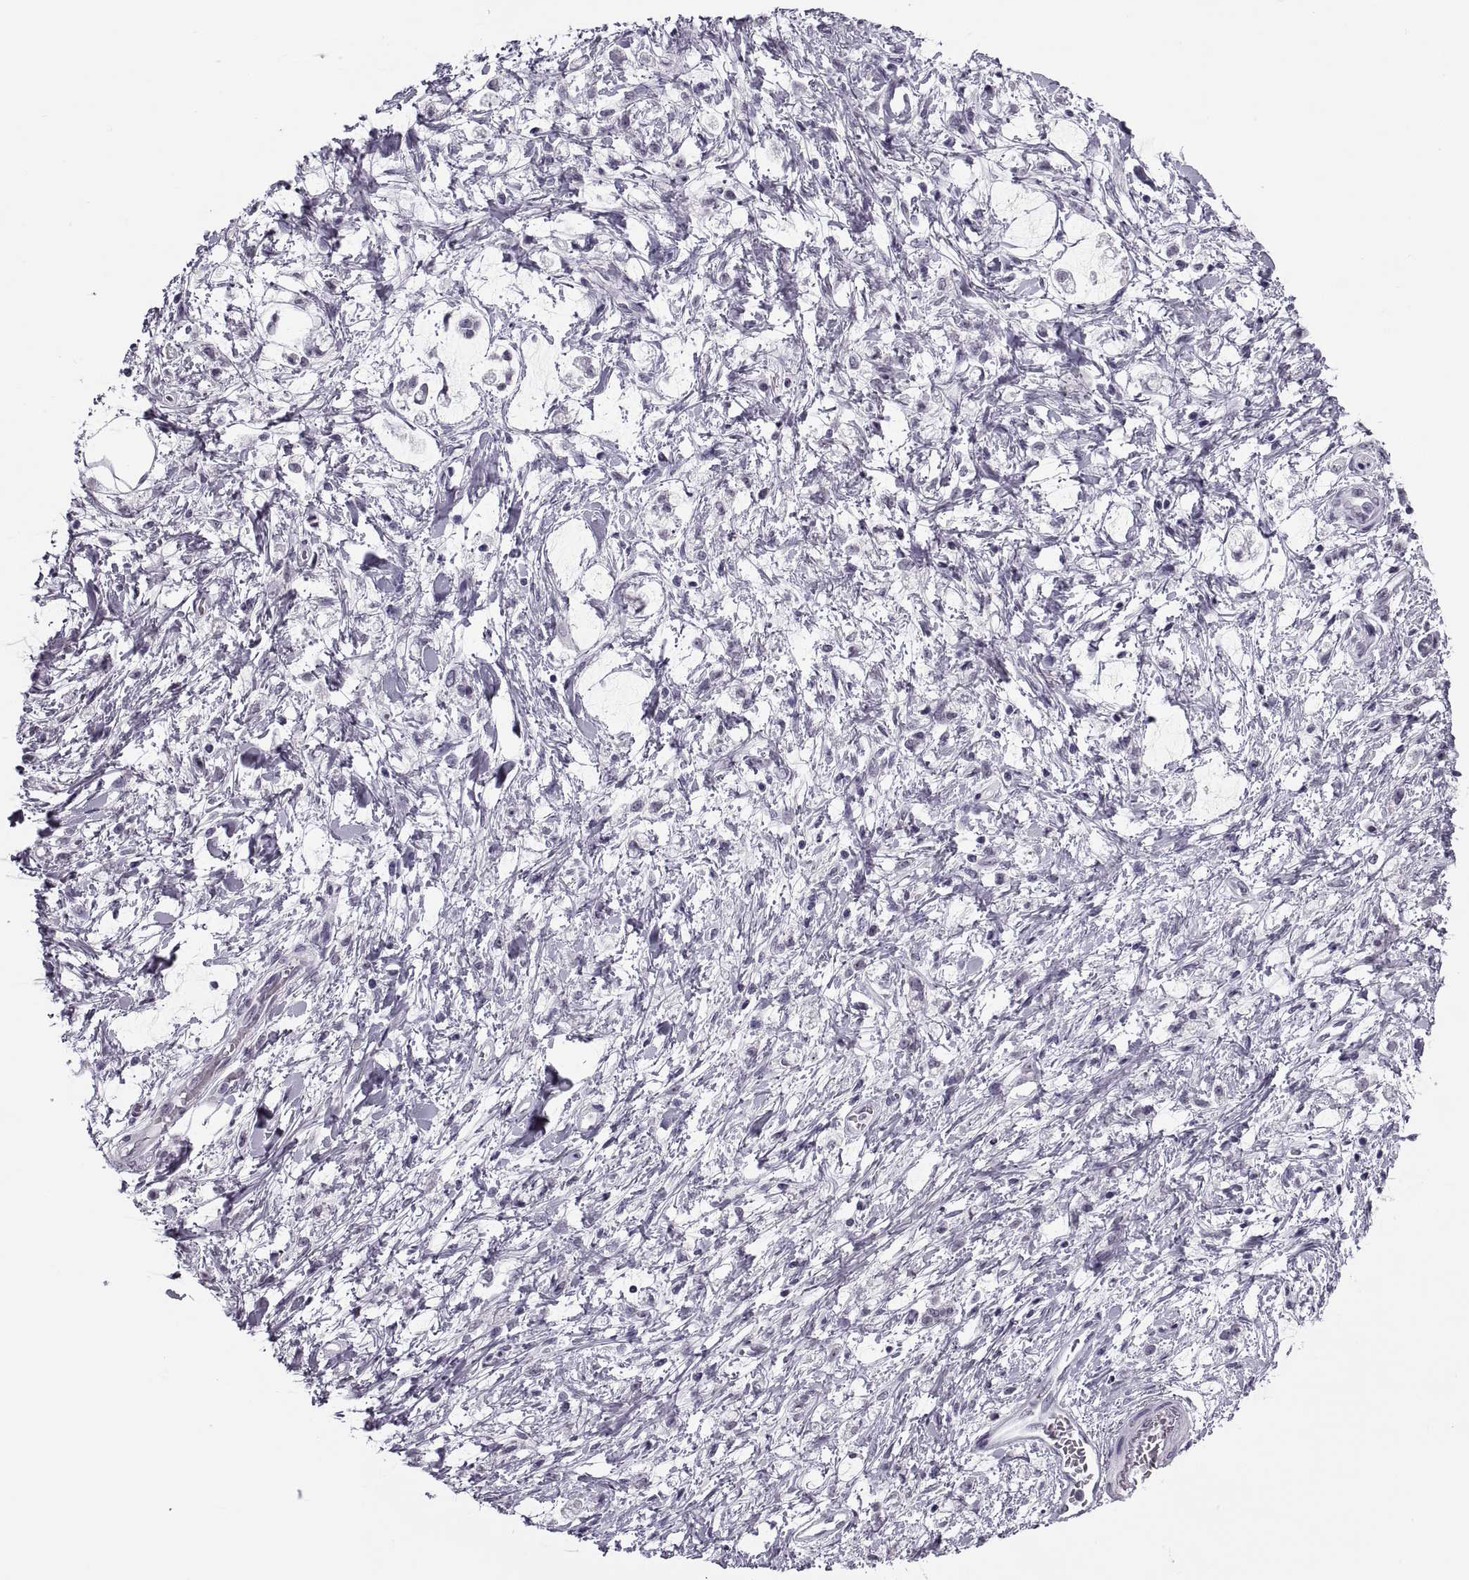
{"staining": {"intensity": "negative", "quantity": "none", "location": "none"}, "tissue": "stomach cancer", "cell_type": "Tumor cells", "image_type": "cancer", "snomed": [{"axis": "morphology", "description": "Adenocarcinoma, NOS"}, {"axis": "topography", "description": "Stomach"}], "caption": "An immunohistochemistry histopathology image of stomach cancer is shown. There is no staining in tumor cells of stomach cancer.", "gene": "TBC1D3G", "patient": {"sex": "female", "age": 60}}